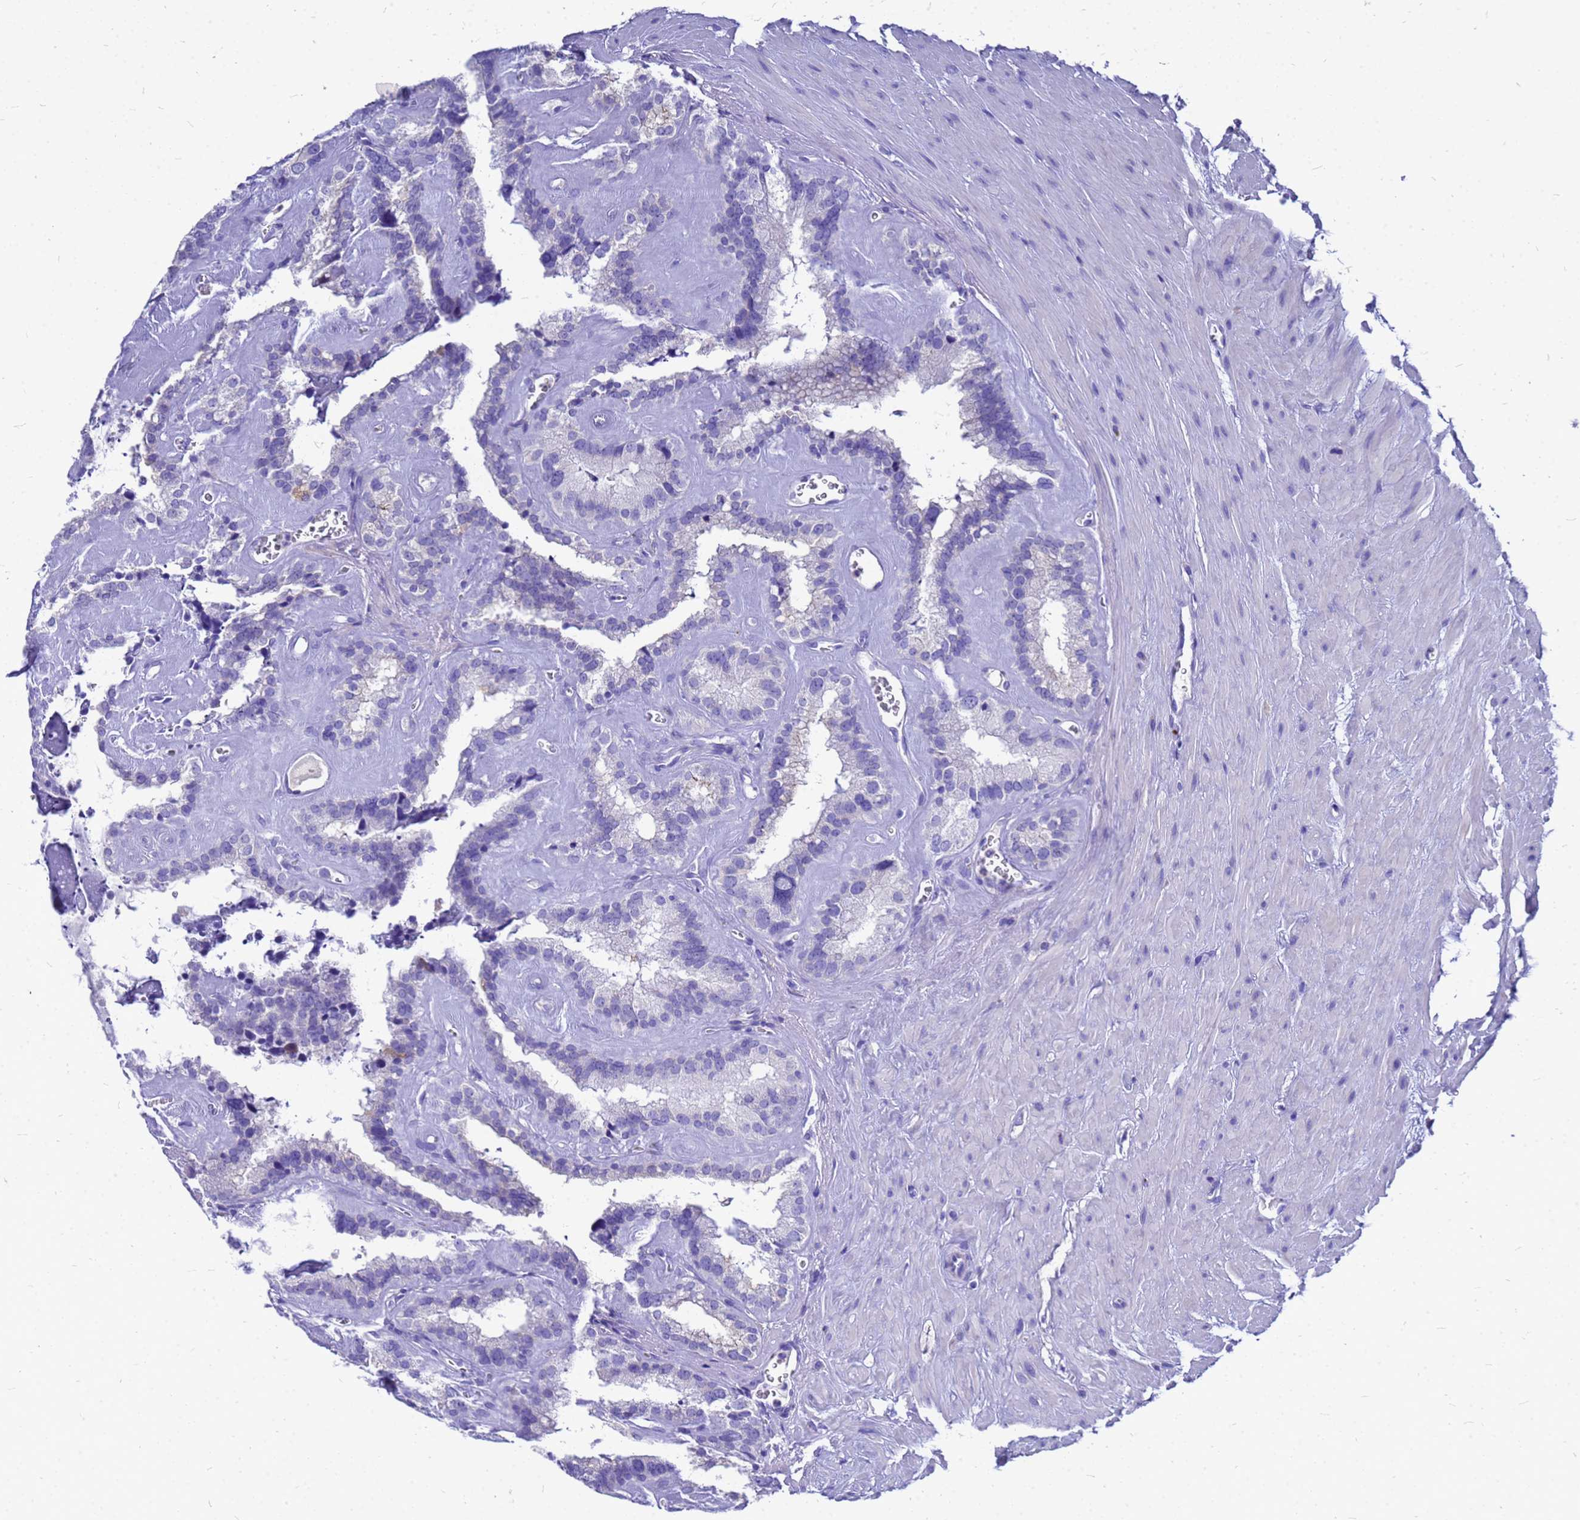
{"staining": {"intensity": "negative", "quantity": "none", "location": "none"}, "tissue": "seminal vesicle", "cell_type": "Glandular cells", "image_type": "normal", "snomed": [{"axis": "morphology", "description": "Normal tissue, NOS"}, {"axis": "topography", "description": "Prostate"}, {"axis": "topography", "description": "Seminal veicle"}], "caption": "There is no significant positivity in glandular cells of seminal vesicle. Brightfield microscopy of immunohistochemistry (IHC) stained with DAB (brown) and hematoxylin (blue), captured at high magnification.", "gene": "OR52E2", "patient": {"sex": "male", "age": 59}}